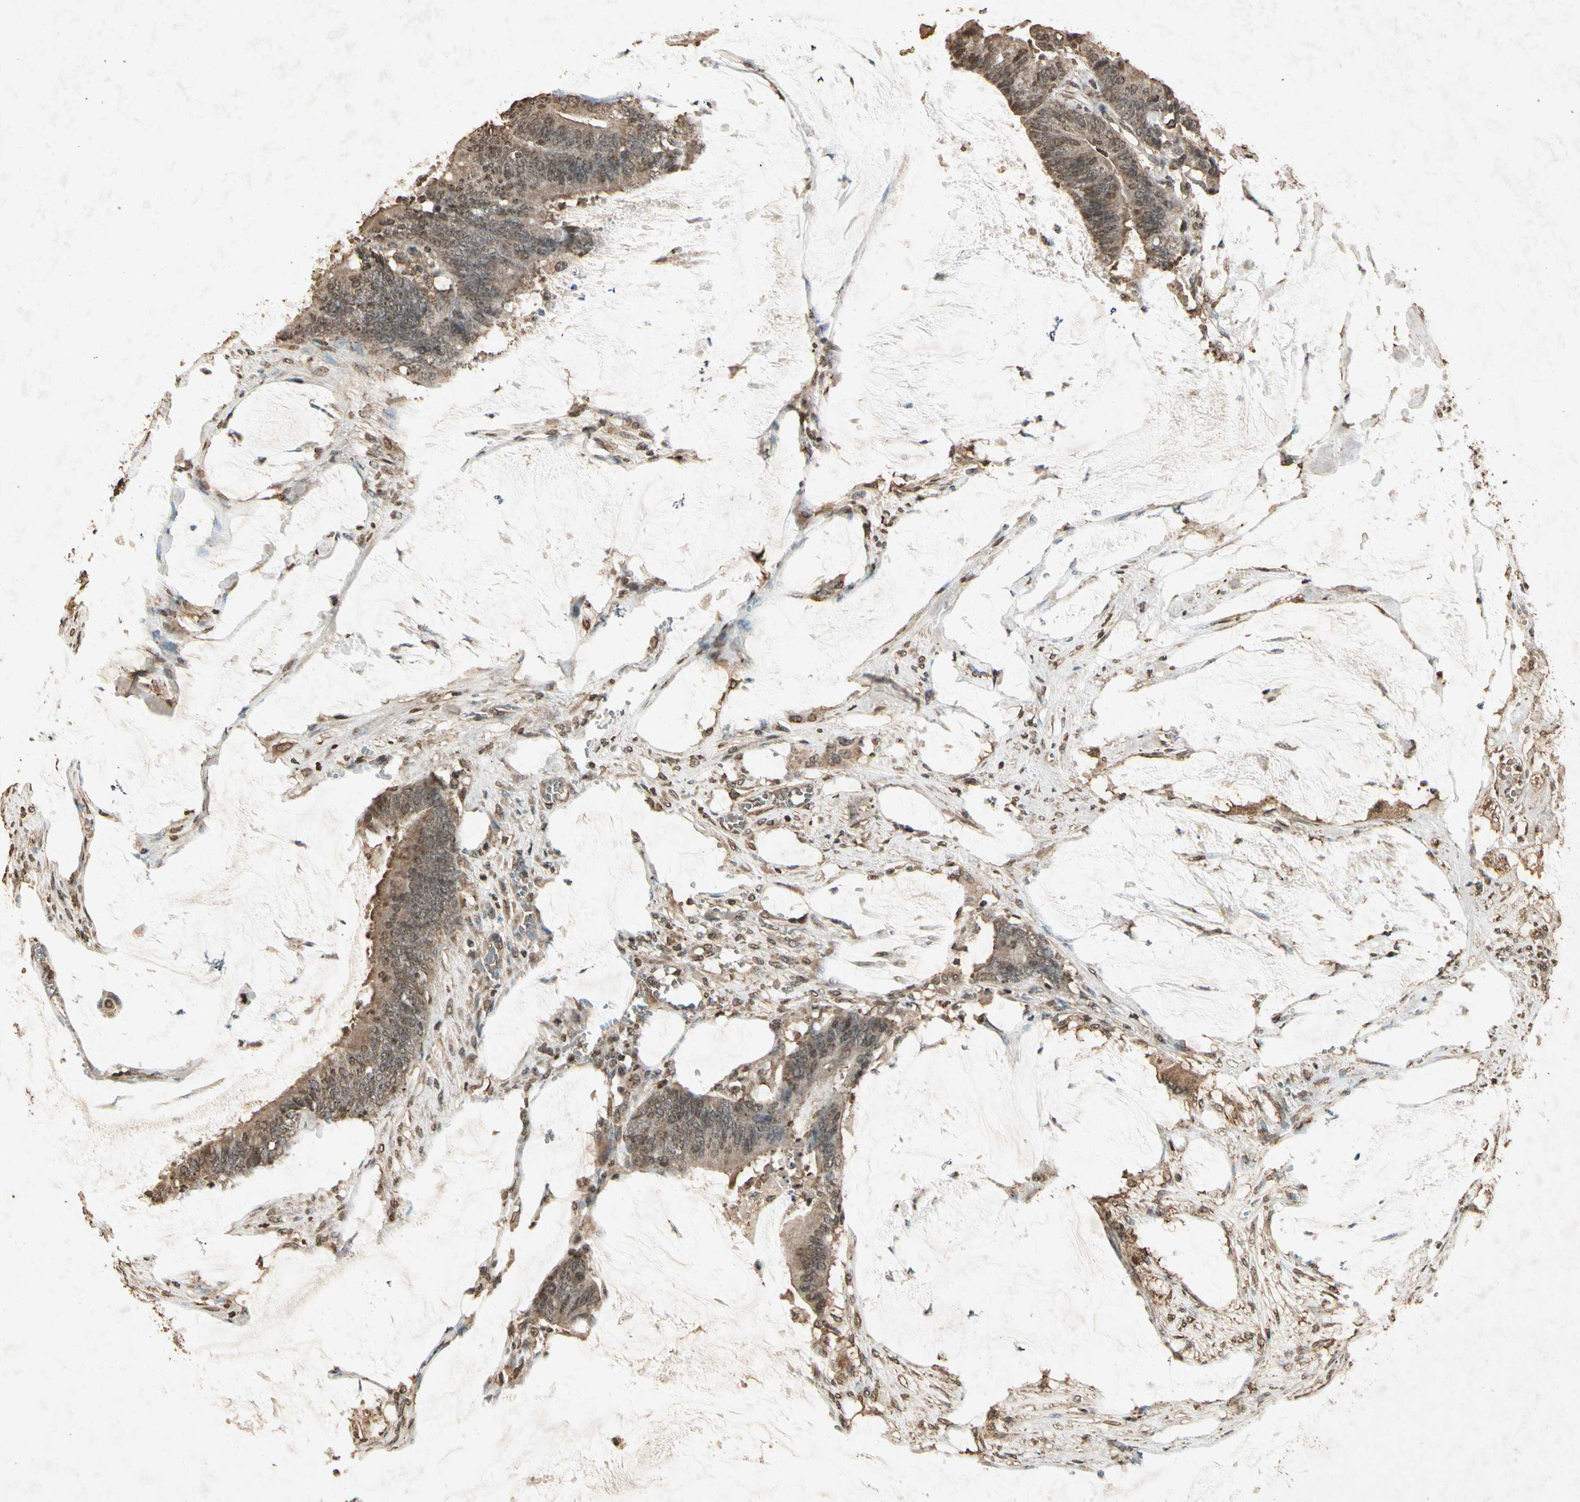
{"staining": {"intensity": "weak", "quantity": "25%-75%", "location": "cytoplasmic/membranous"}, "tissue": "colorectal cancer", "cell_type": "Tumor cells", "image_type": "cancer", "snomed": [{"axis": "morphology", "description": "Adenocarcinoma, NOS"}, {"axis": "topography", "description": "Rectum"}], "caption": "The image reveals staining of colorectal adenocarcinoma, revealing weak cytoplasmic/membranous protein staining (brown color) within tumor cells.", "gene": "GC", "patient": {"sex": "female", "age": 66}}